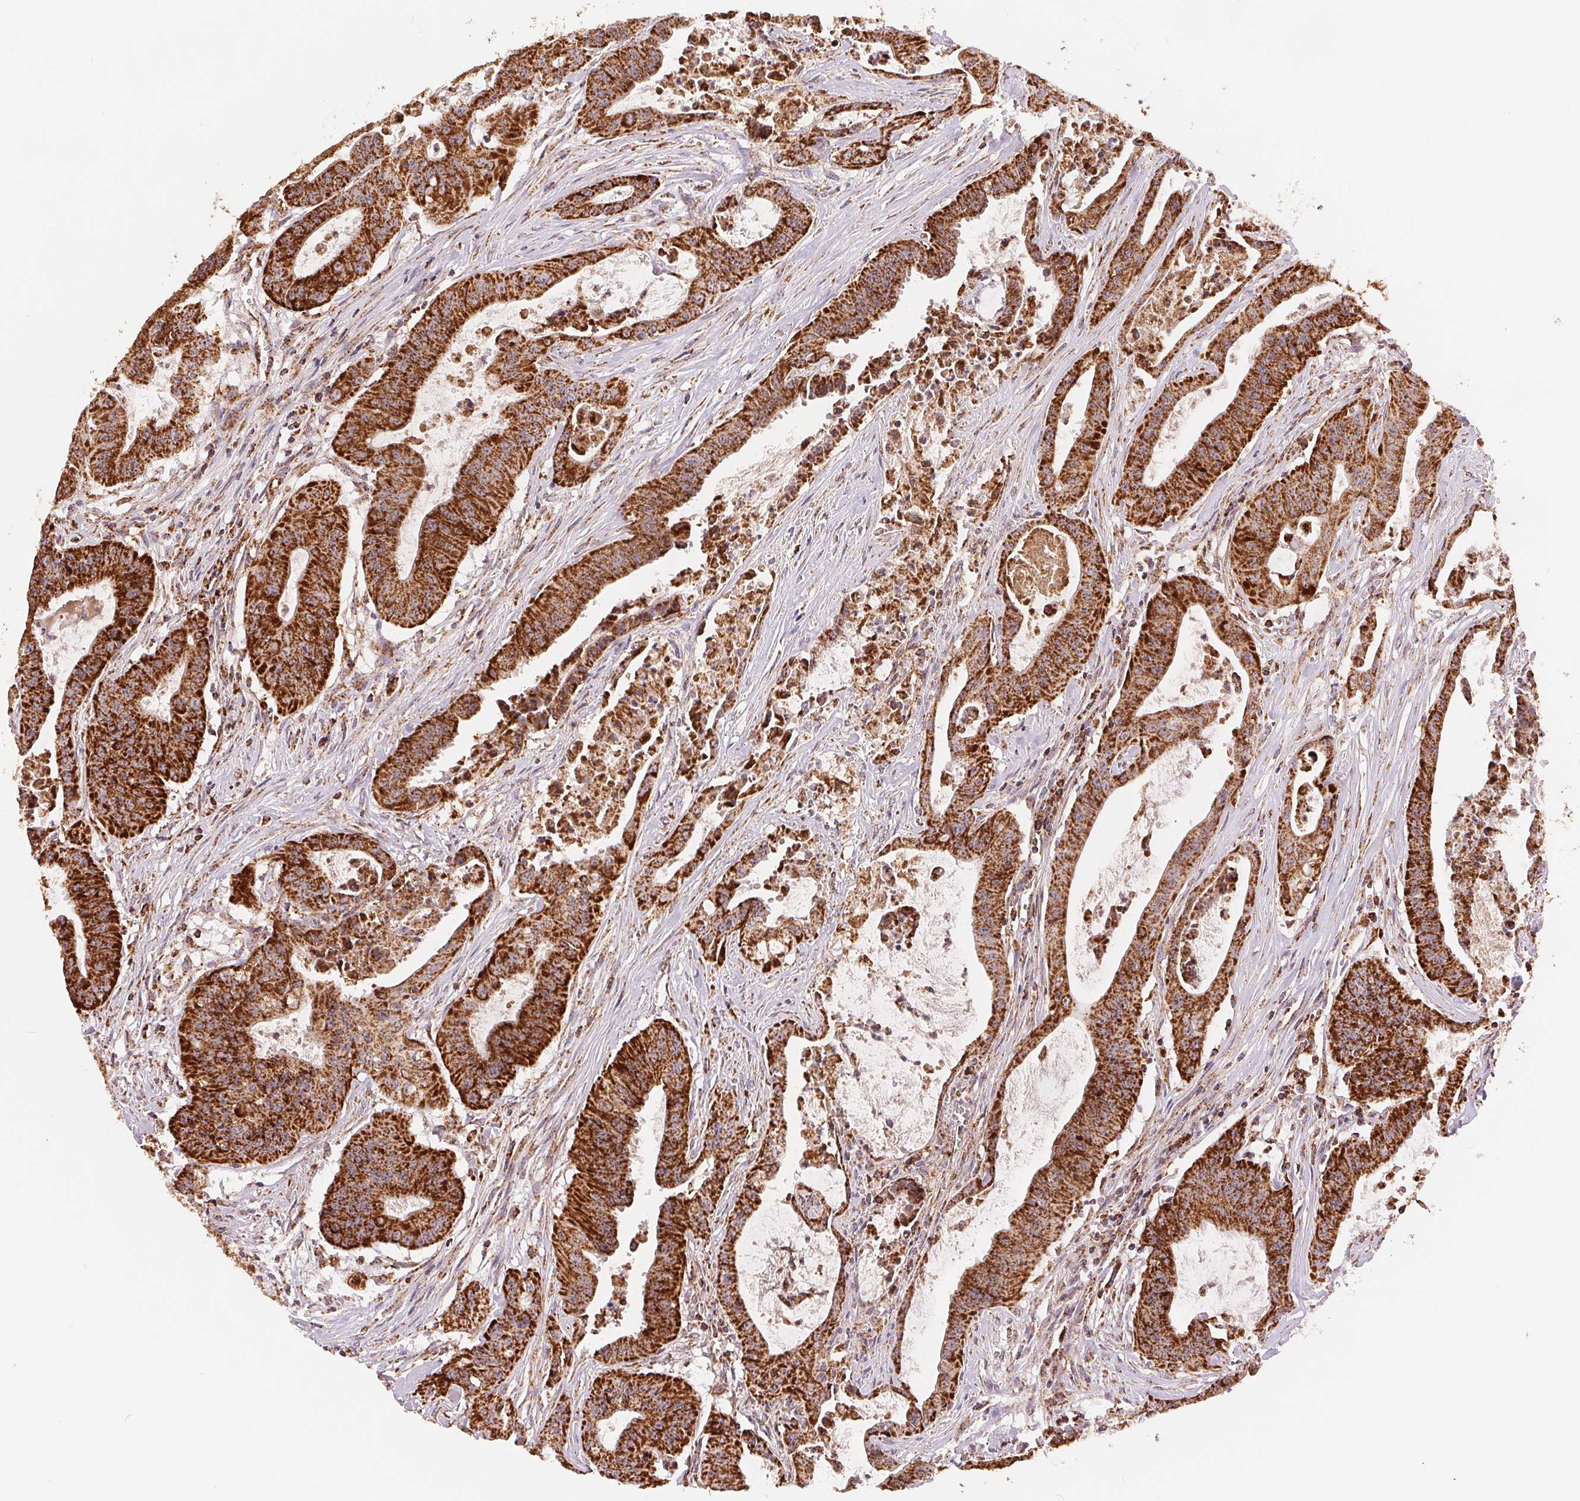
{"staining": {"intensity": "strong", "quantity": ">75%", "location": "cytoplasmic/membranous"}, "tissue": "colorectal cancer", "cell_type": "Tumor cells", "image_type": "cancer", "snomed": [{"axis": "morphology", "description": "Adenocarcinoma, NOS"}, {"axis": "topography", "description": "Colon"}], "caption": "Immunohistochemistry (IHC) photomicrograph of human colorectal cancer (adenocarcinoma) stained for a protein (brown), which displays high levels of strong cytoplasmic/membranous staining in about >75% of tumor cells.", "gene": "SDHB", "patient": {"sex": "male", "age": 33}}